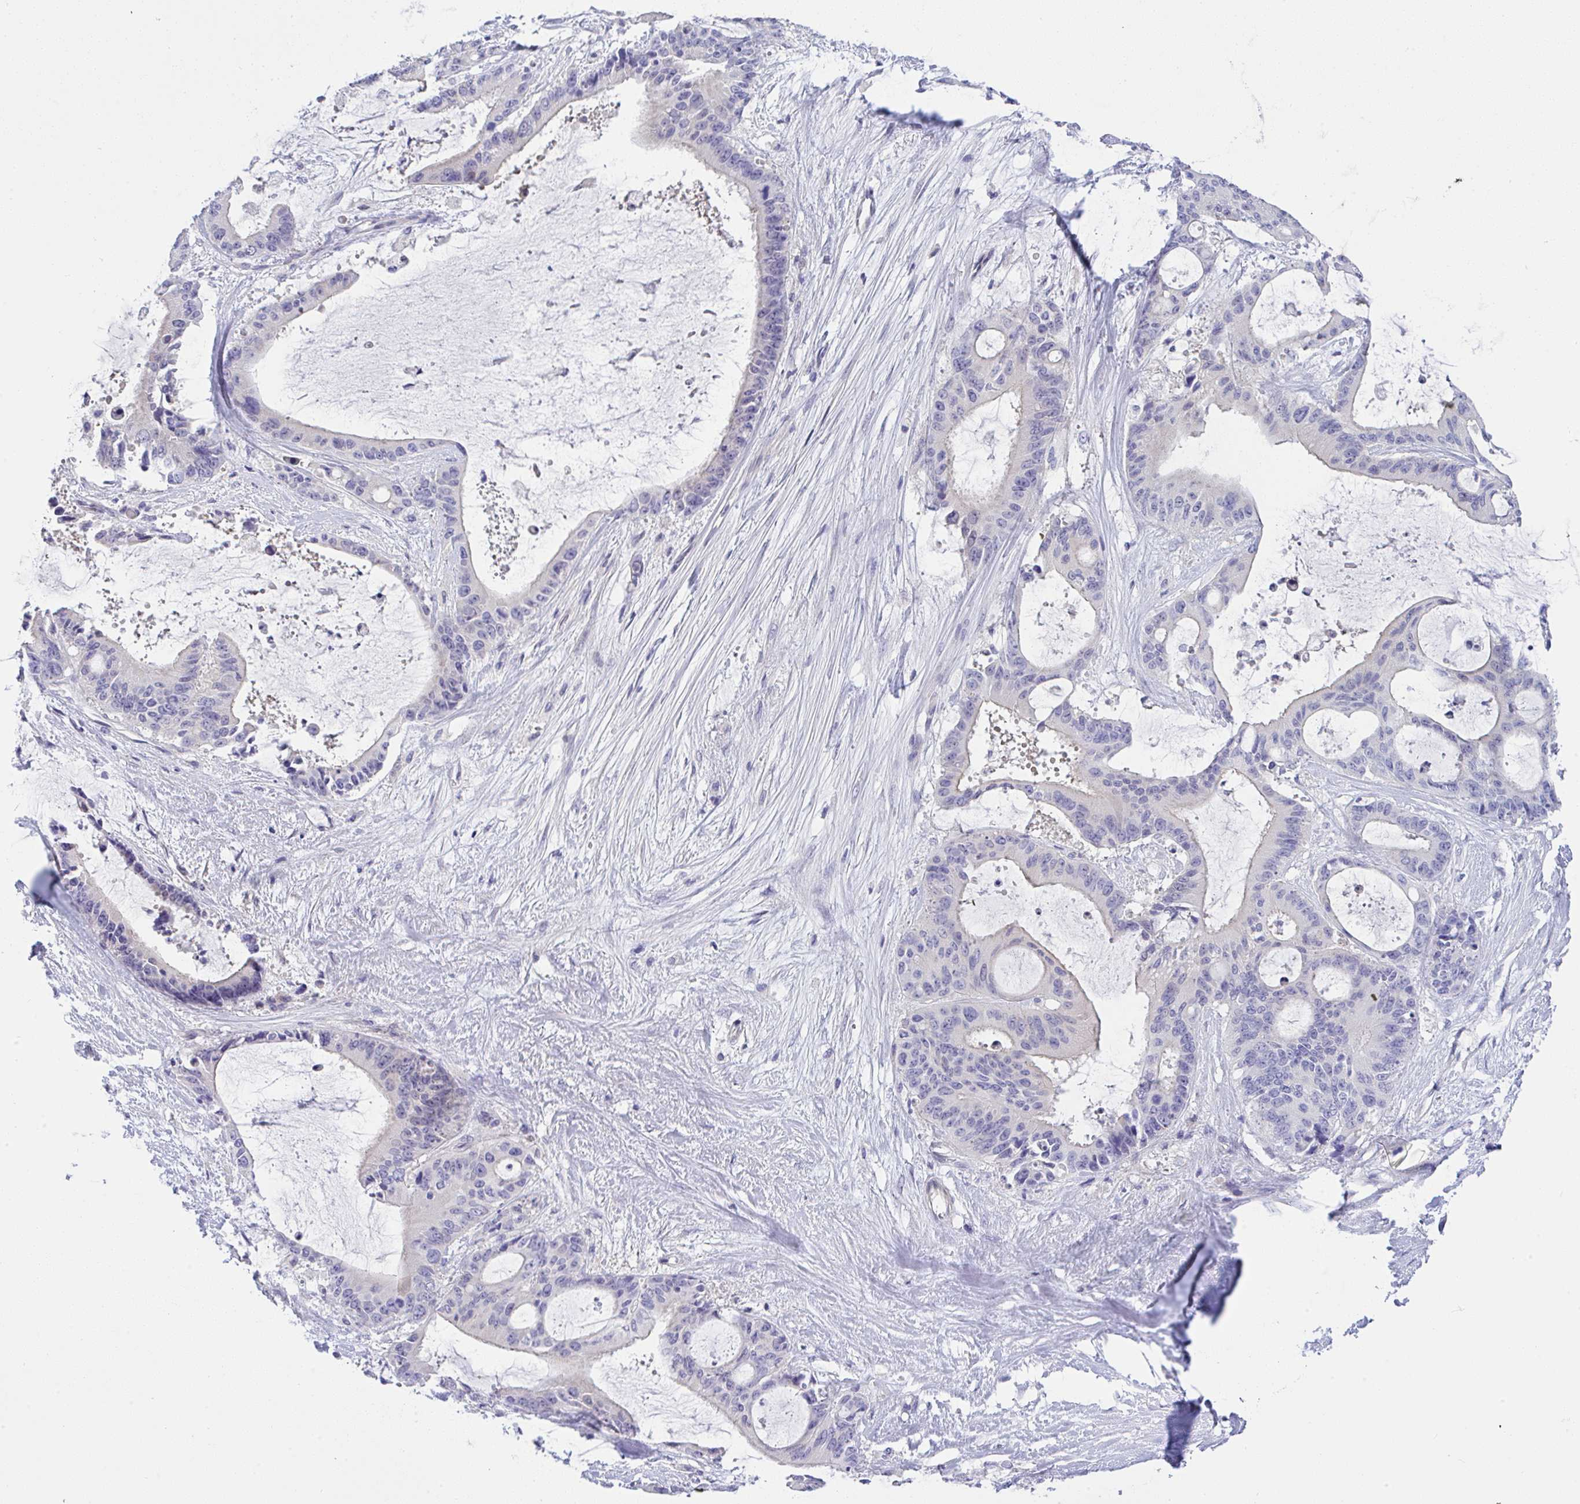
{"staining": {"intensity": "negative", "quantity": "none", "location": "none"}, "tissue": "liver cancer", "cell_type": "Tumor cells", "image_type": "cancer", "snomed": [{"axis": "morphology", "description": "Normal tissue, NOS"}, {"axis": "morphology", "description": "Cholangiocarcinoma"}, {"axis": "topography", "description": "Liver"}, {"axis": "topography", "description": "Peripheral nerve tissue"}], "caption": "High magnification brightfield microscopy of liver cancer (cholangiocarcinoma) stained with DAB (3,3'-diaminobenzidine) (brown) and counterstained with hematoxylin (blue): tumor cells show no significant expression.", "gene": "SERPINE3", "patient": {"sex": "female", "age": 73}}